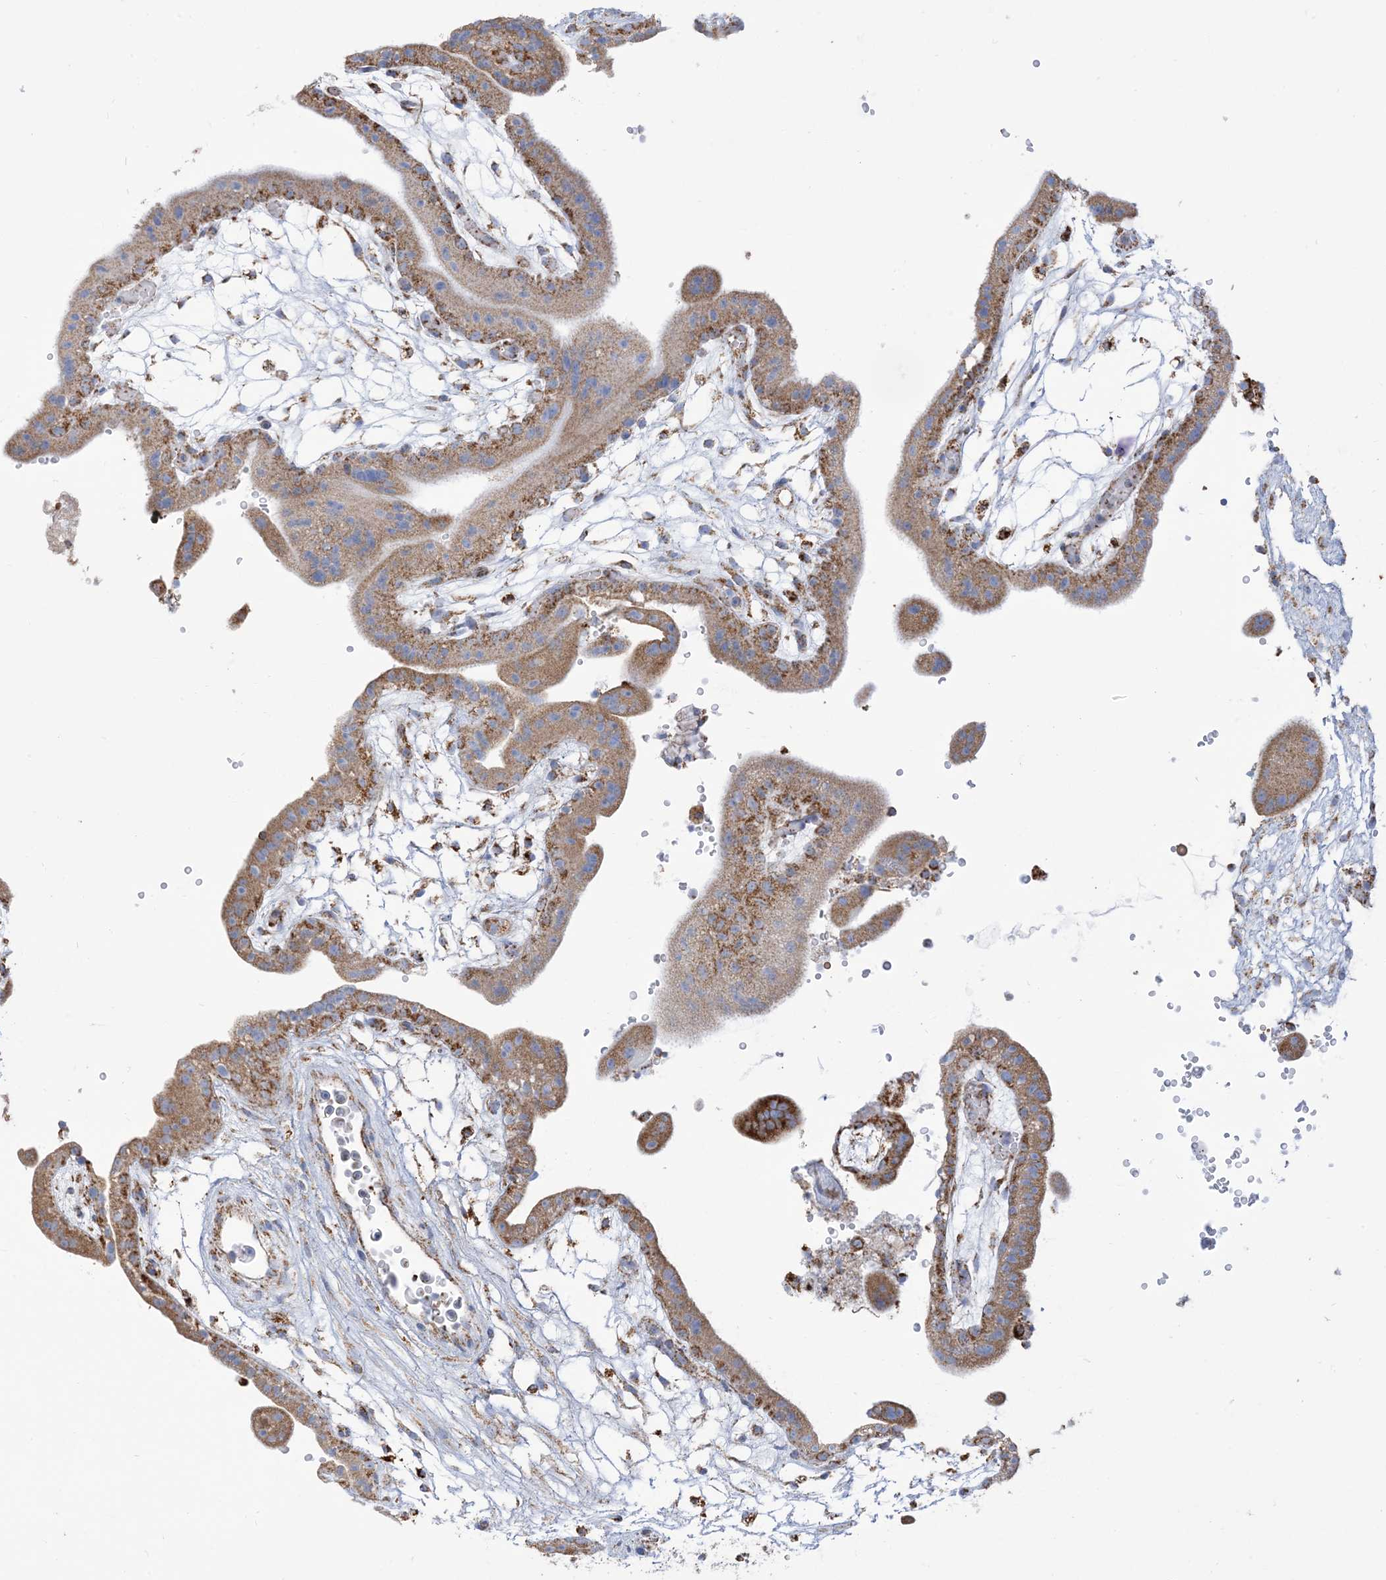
{"staining": {"intensity": "moderate", "quantity": ">75%", "location": "cytoplasmic/membranous"}, "tissue": "placenta", "cell_type": "Trophoblastic cells", "image_type": "normal", "snomed": [{"axis": "morphology", "description": "Normal tissue, NOS"}, {"axis": "topography", "description": "Placenta"}], "caption": "Protein staining by immunohistochemistry displays moderate cytoplasmic/membranous staining in approximately >75% of trophoblastic cells in normal placenta. The protein is shown in brown color, while the nuclei are stained blue.", "gene": "SAMM50", "patient": {"sex": "female", "age": 18}}